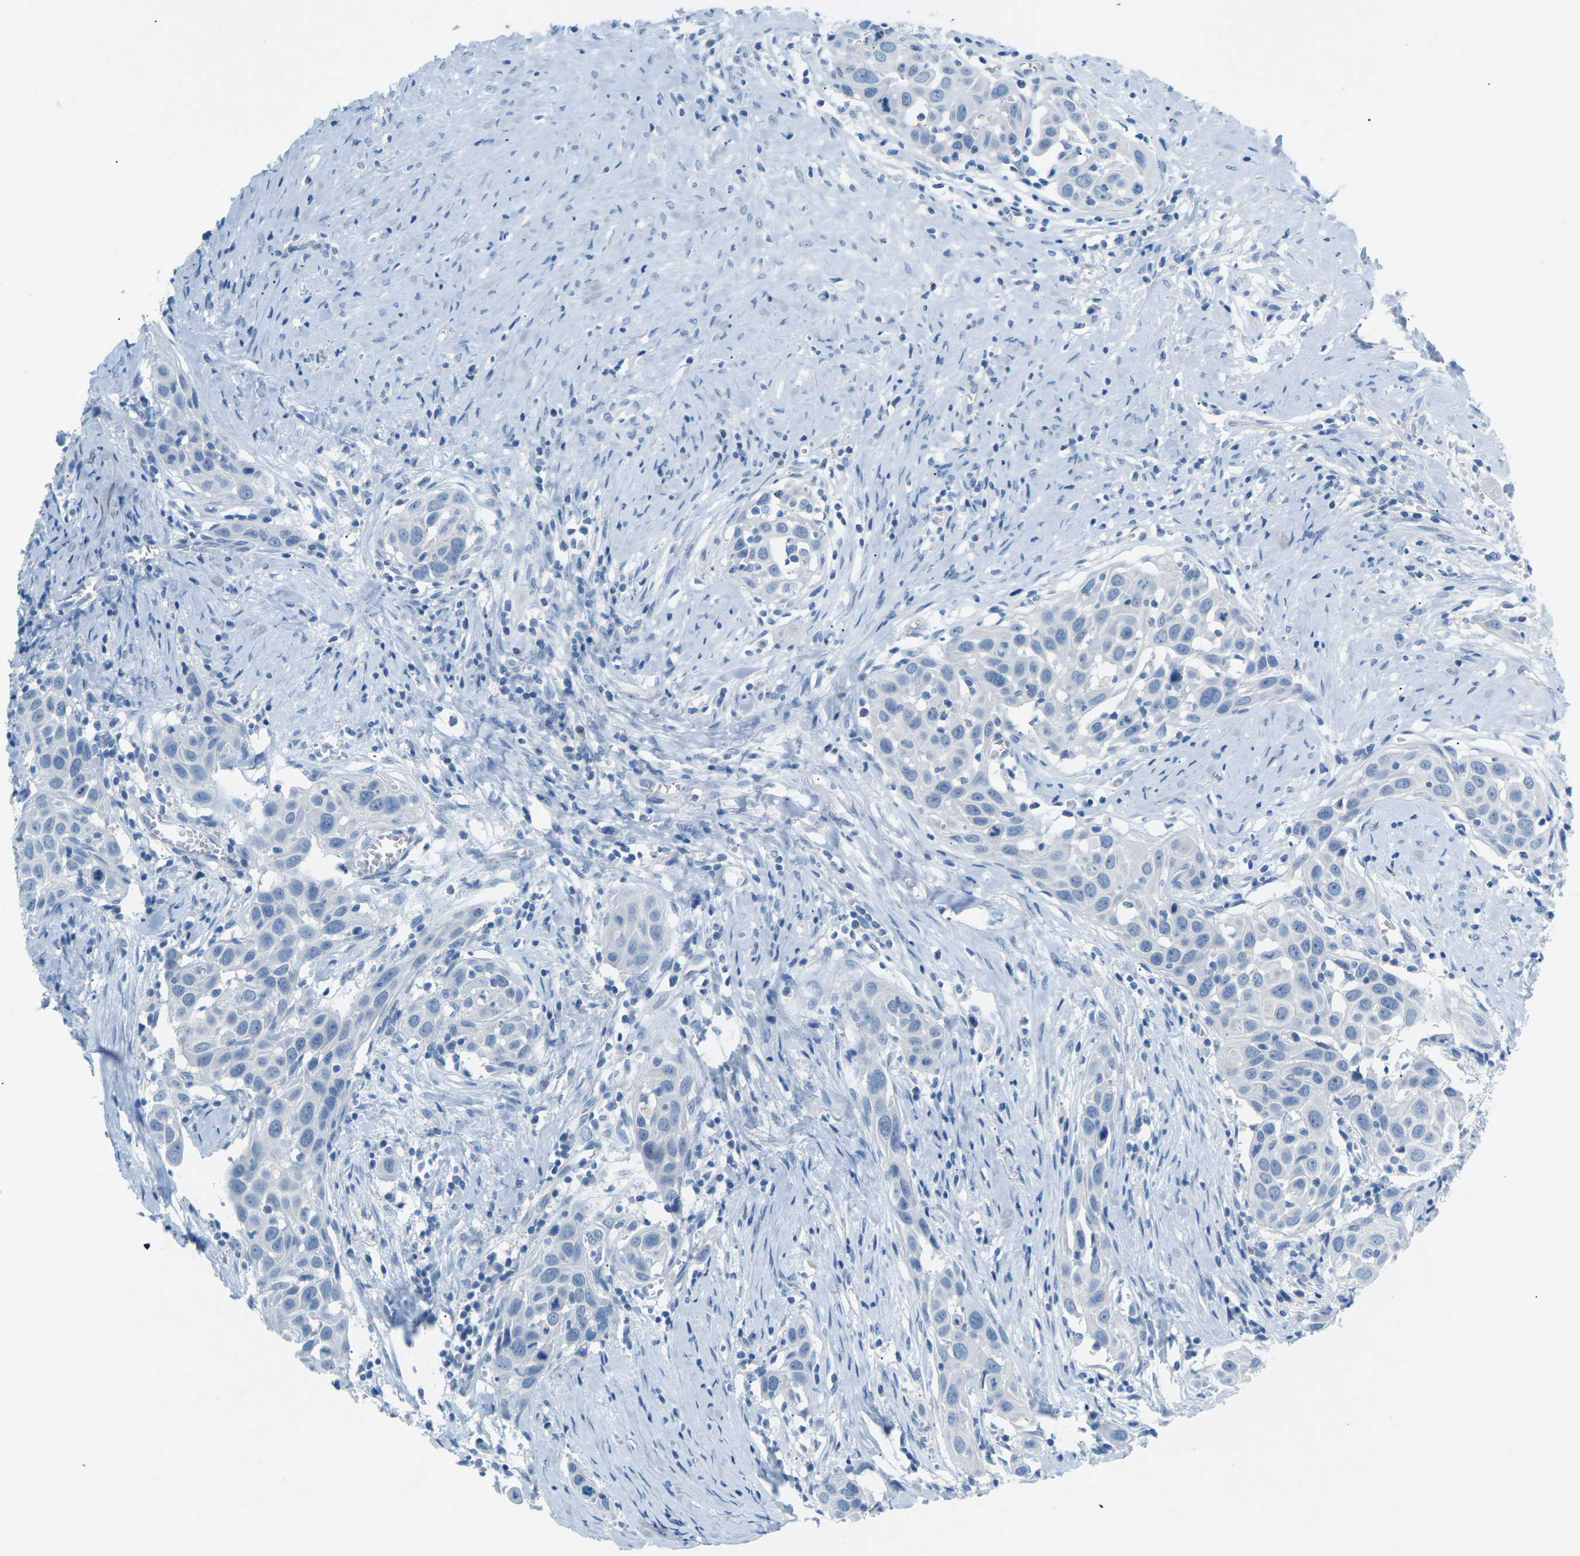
{"staining": {"intensity": "negative", "quantity": "none", "location": "none"}, "tissue": "head and neck cancer", "cell_type": "Tumor cells", "image_type": "cancer", "snomed": [{"axis": "morphology", "description": "Squamous cell carcinoma, NOS"}, {"axis": "topography", "description": "Oral tissue"}, {"axis": "topography", "description": "Head-Neck"}], "caption": "Photomicrograph shows no significant protein positivity in tumor cells of head and neck squamous cell carcinoma. (DAB (3,3'-diaminobenzidine) immunohistochemistry (IHC) with hematoxylin counter stain).", "gene": "CDH16", "patient": {"sex": "female", "age": 50}}